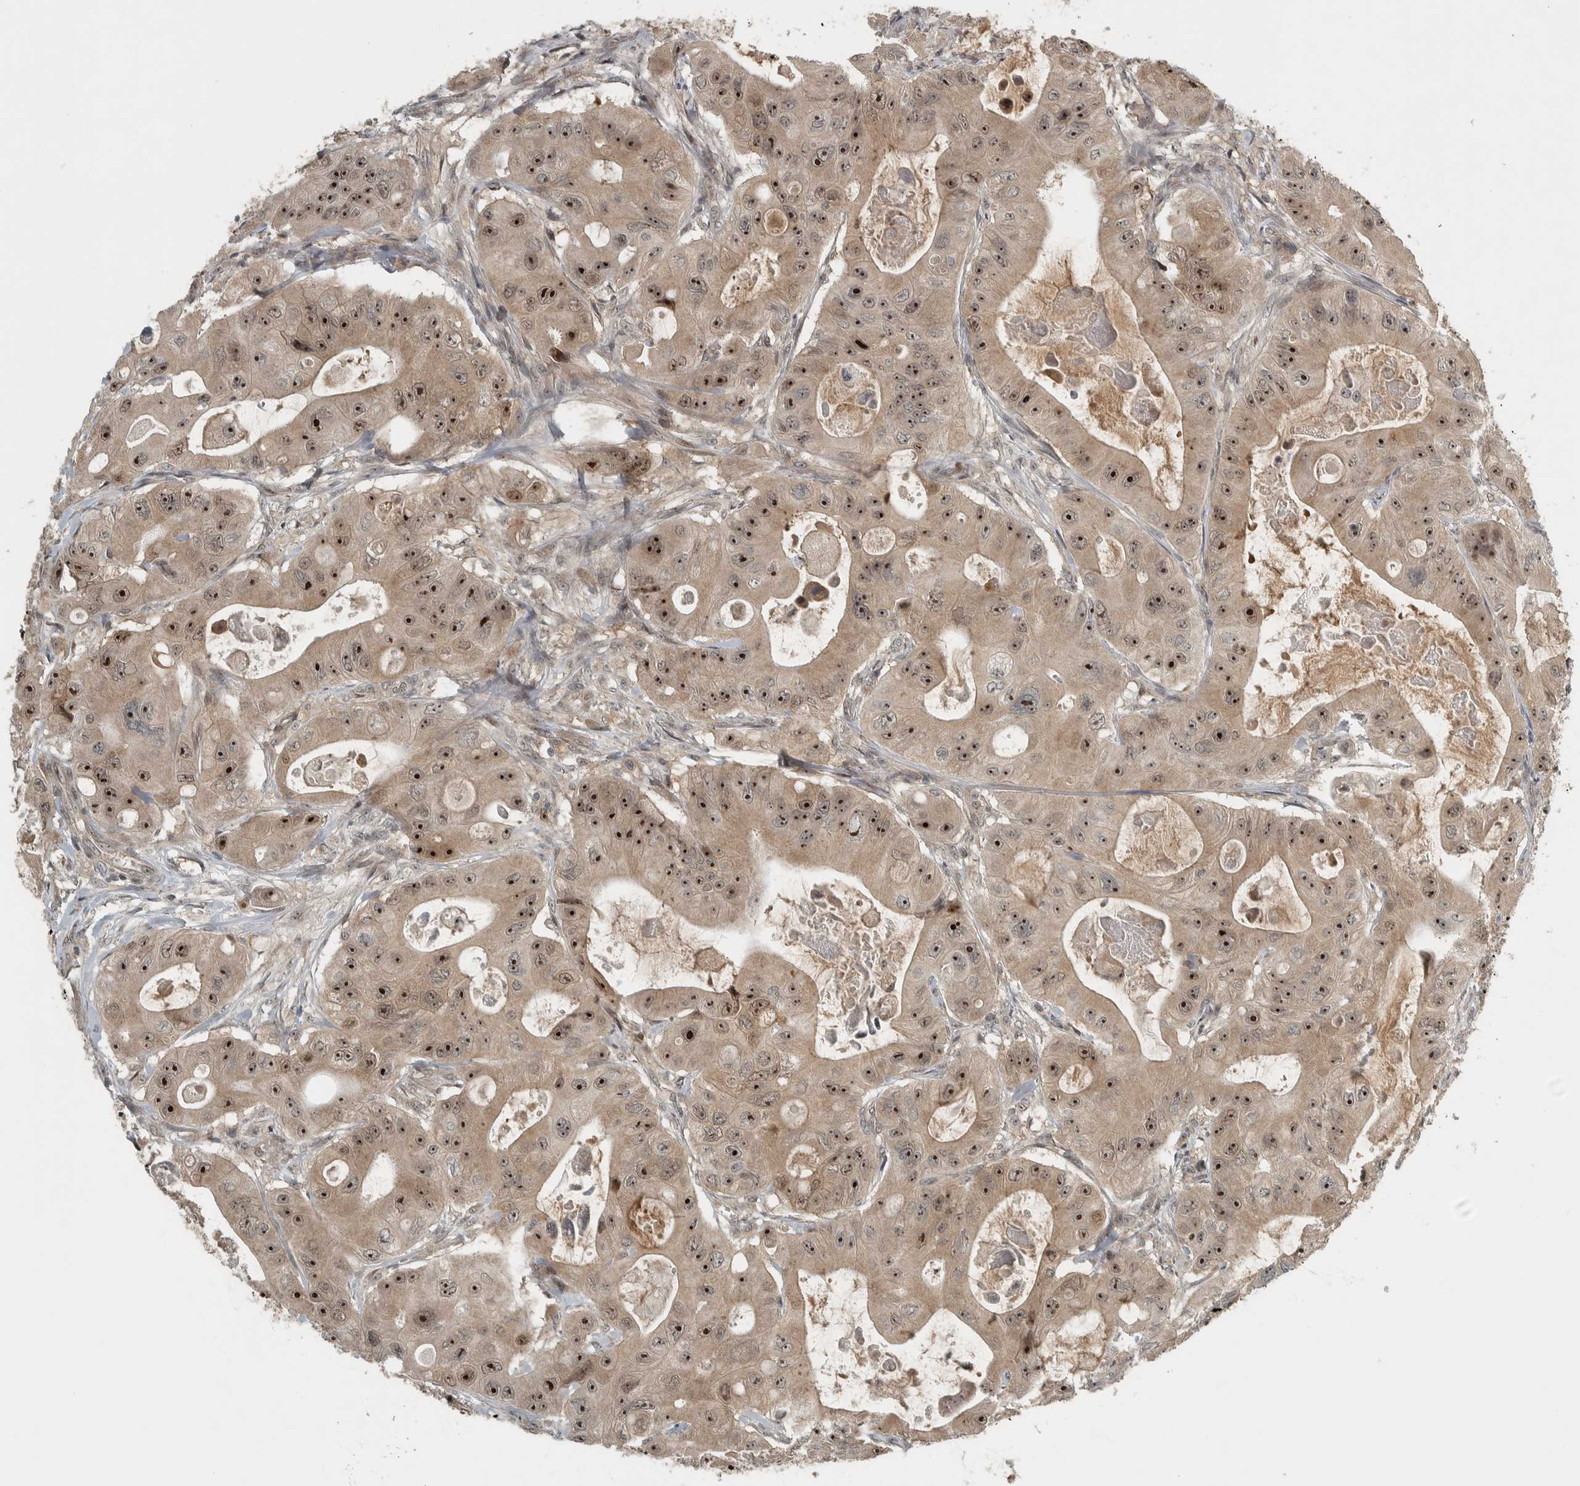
{"staining": {"intensity": "moderate", "quantity": ">75%", "location": "cytoplasmic/membranous,nuclear"}, "tissue": "colorectal cancer", "cell_type": "Tumor cells", "image_type": "cancer", "snomed": [{"axis": "morphology", "description": "Adenocarcinoma, NOS"}, {"axis": "topography", "description": "Colon"}], "caption": "DAB (3,3'-diaminobenzidine) immunohistochemical staining of human colorectal cancer displays moderate cytoplasmic/membranous and nuclear protein positivity in about >75% of tumor cells. The protein of interest is stained brown, and the nuclei are stained in blue (DAB (3,3'-diaminobenzidine) IHC with brightfield microscopy, high magnification).", "gene": "XPO5", "patient": {"sex": "female", "age": 46}}